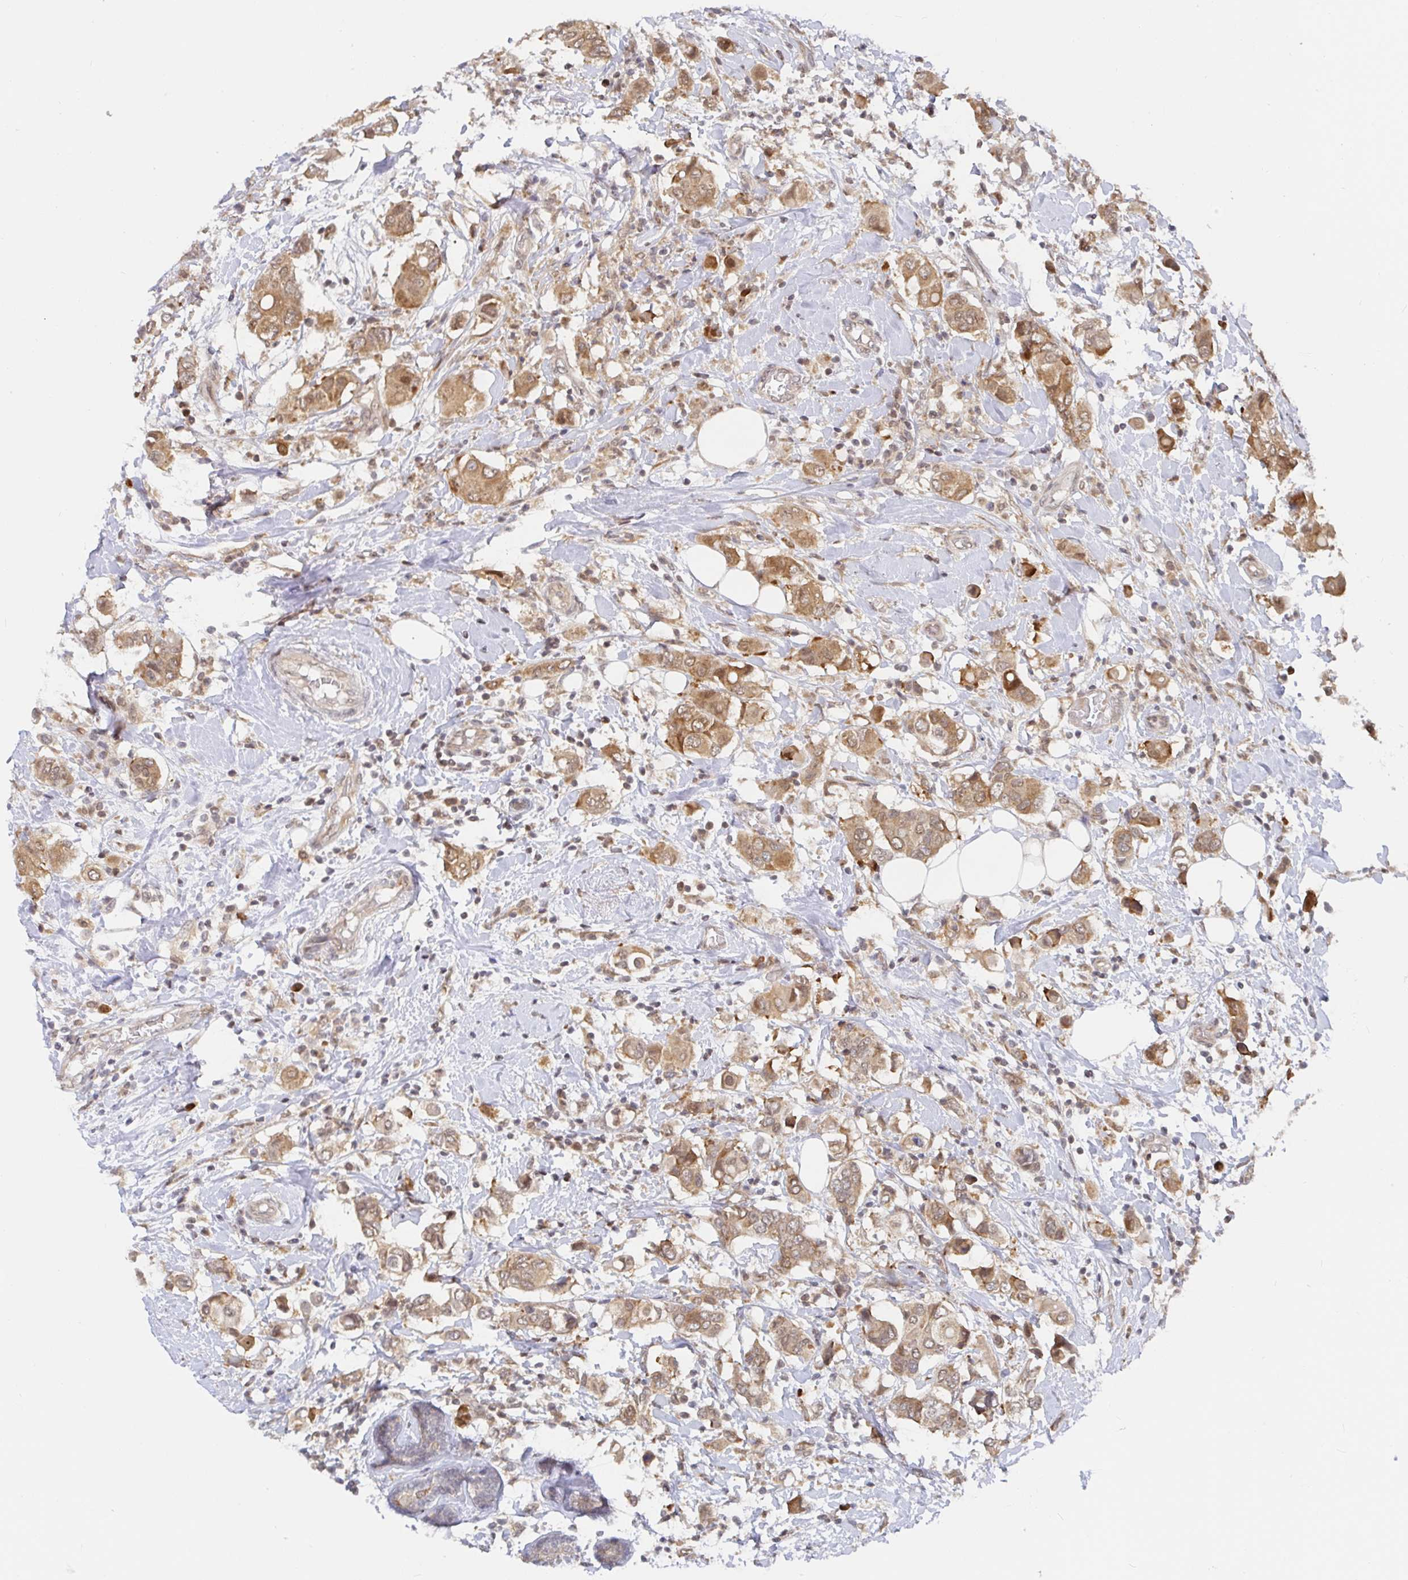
{"staining": {"intensity": "moderate", "quantity": ">75%", "location": "cytoplasmic/membranous"}, "tissue": "breast cancer", "cell_type": "Tumor cells", "image_type": "cancer", "snomed": [{"axis": "morphology", "description": "Lobular carcinoma"}, {"axis": "topography", "description": "Breast"}], "caption": "Immunohistochemical staining of lobular carcinoma (breast) reveals moderate cytoplasmic/membranous protein expression in approximately >75% of tumor cells.", "gene": "ALG1", "patient": {"sex": "female", "age": 51}}